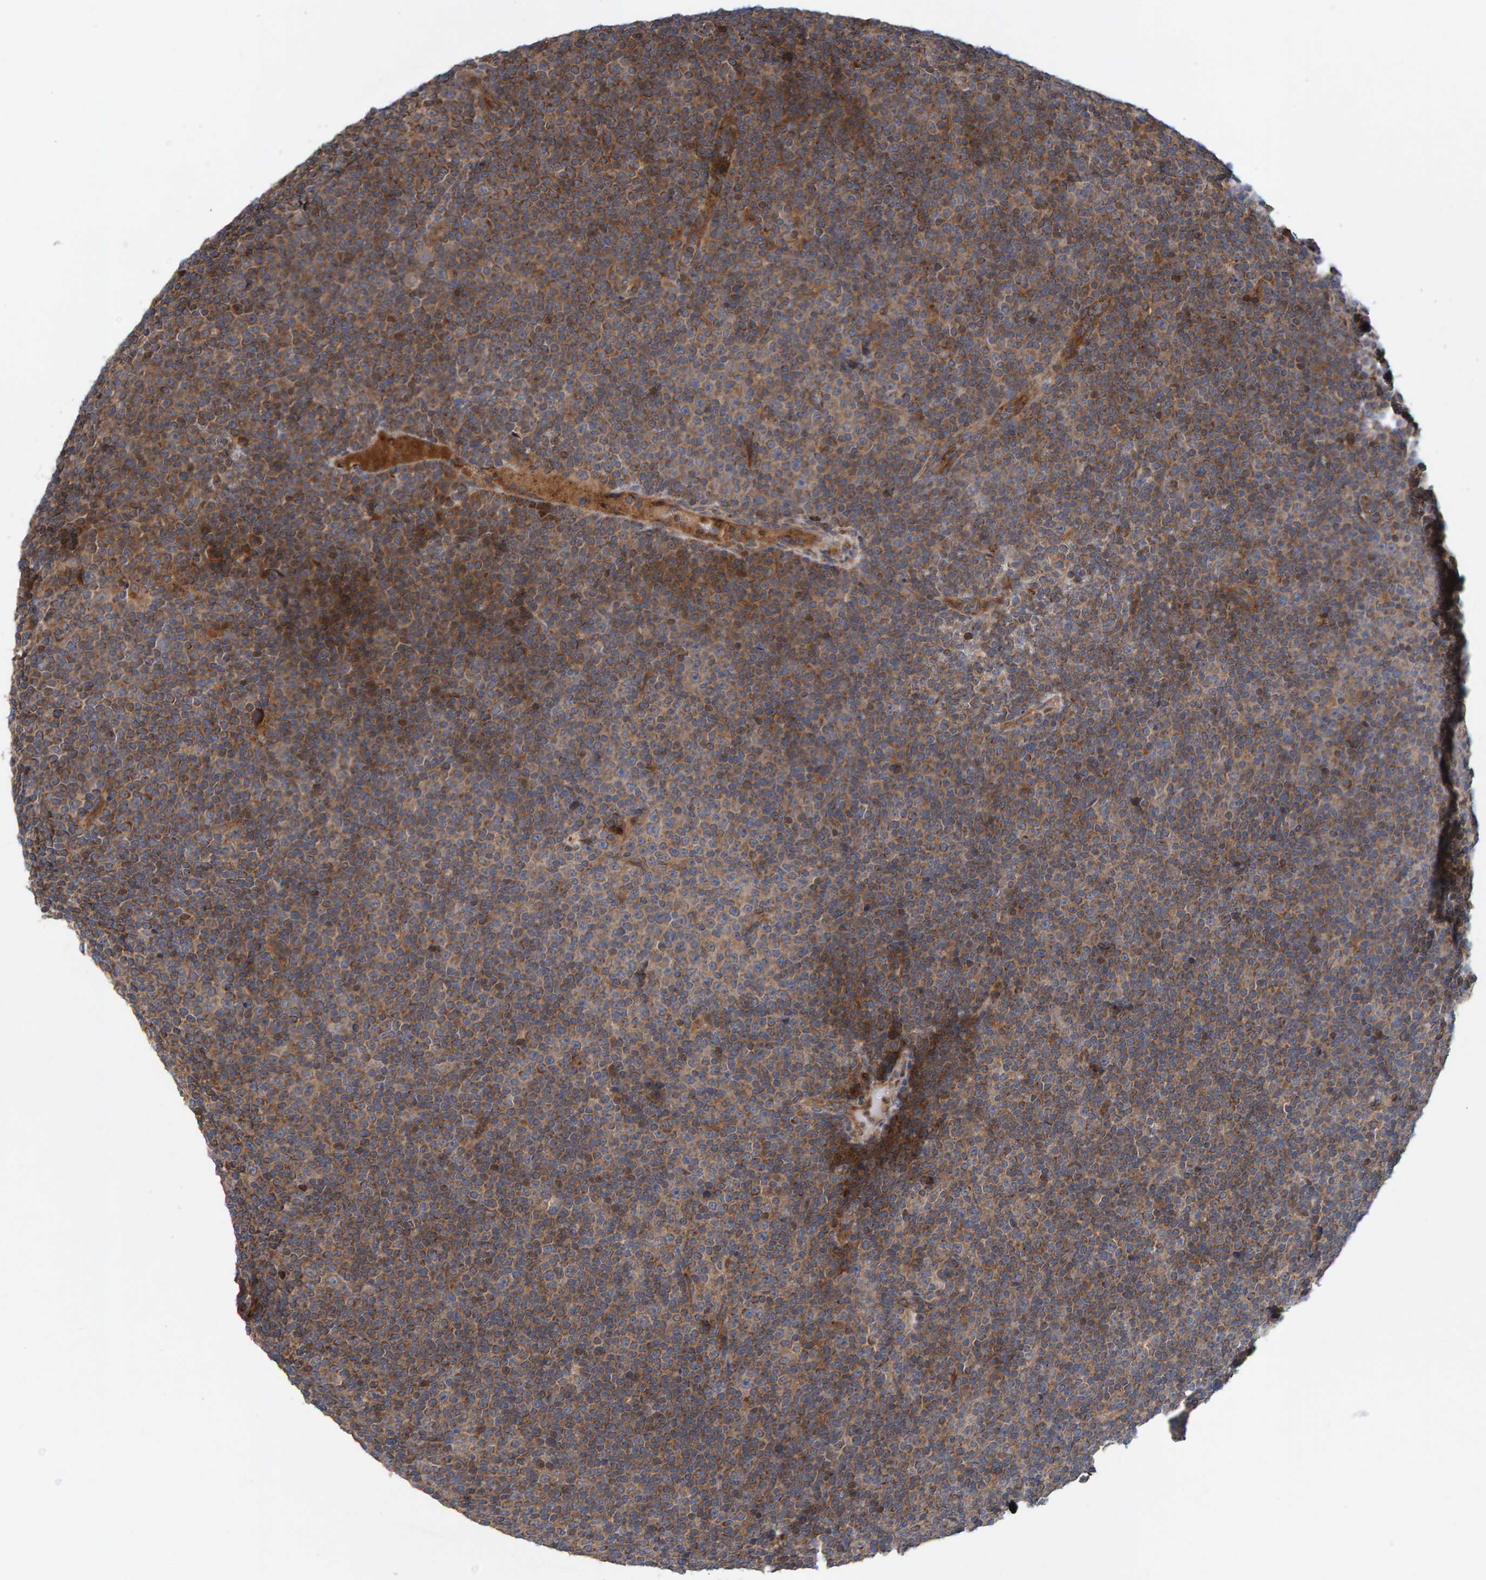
{"staining": {"intensity": "weak", "quantity": ">75%", "location": "cytoplasmic/membranous"}, "tissue": "lymphoma", "cell_type": "Tumor cells", "image_type": "cancer", "snomed": [{"axis": "morphology", "description": "Malignant lymphoma, non-Hodgkin's type, Low grade"}, {"axis": "topography", "description": "Lymph node"}], "caption": "The histopathology image reveals staining of low-grade malignant lymphoma, non-Hodgkin's type, revealing weak cytoplasmic/membranous protein staining (brown color) within tumor cells.", "gene": "KIAA0753", "patient": {"sex": "female", "age": 67}}